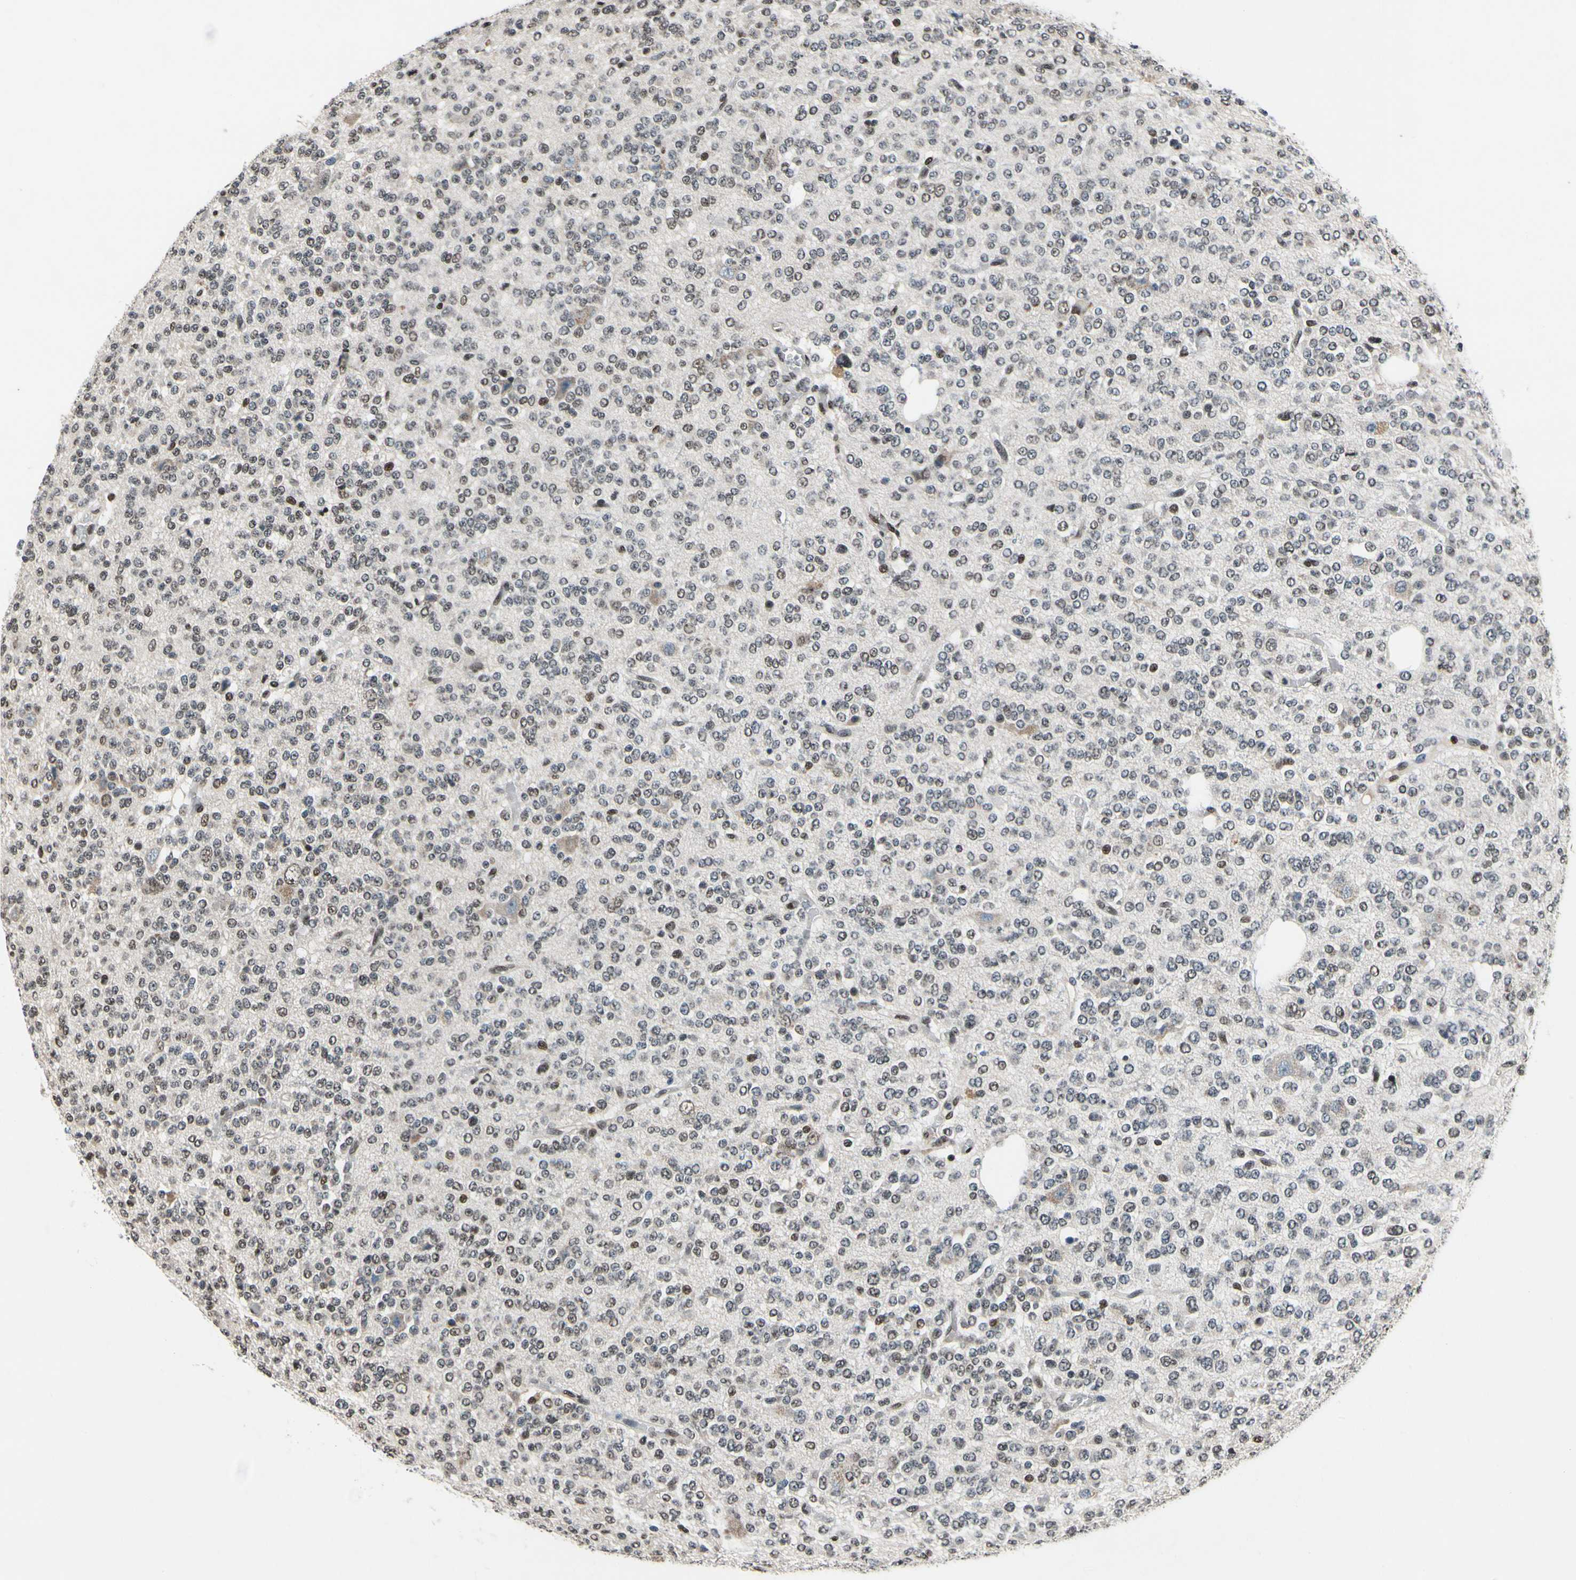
{"staining": {"intensity": "moderate", "quantity": "<25%", "location": "nuclear"}, "tissue": "glioma", "cell_type": "Tumor cells", "image_type": "cancer", "snomed": [{"axis": "morphology", "description": "Glioma, malignant, Low grade"}, {"axis": "topography", "description": "Brain"}], "caption": "Malignant glioma (low-grade) stained with a protein marker reveals moderate staining in tumor cells.", "gene": "RECQL", "patient": {"sex": "male", "age": 38}}